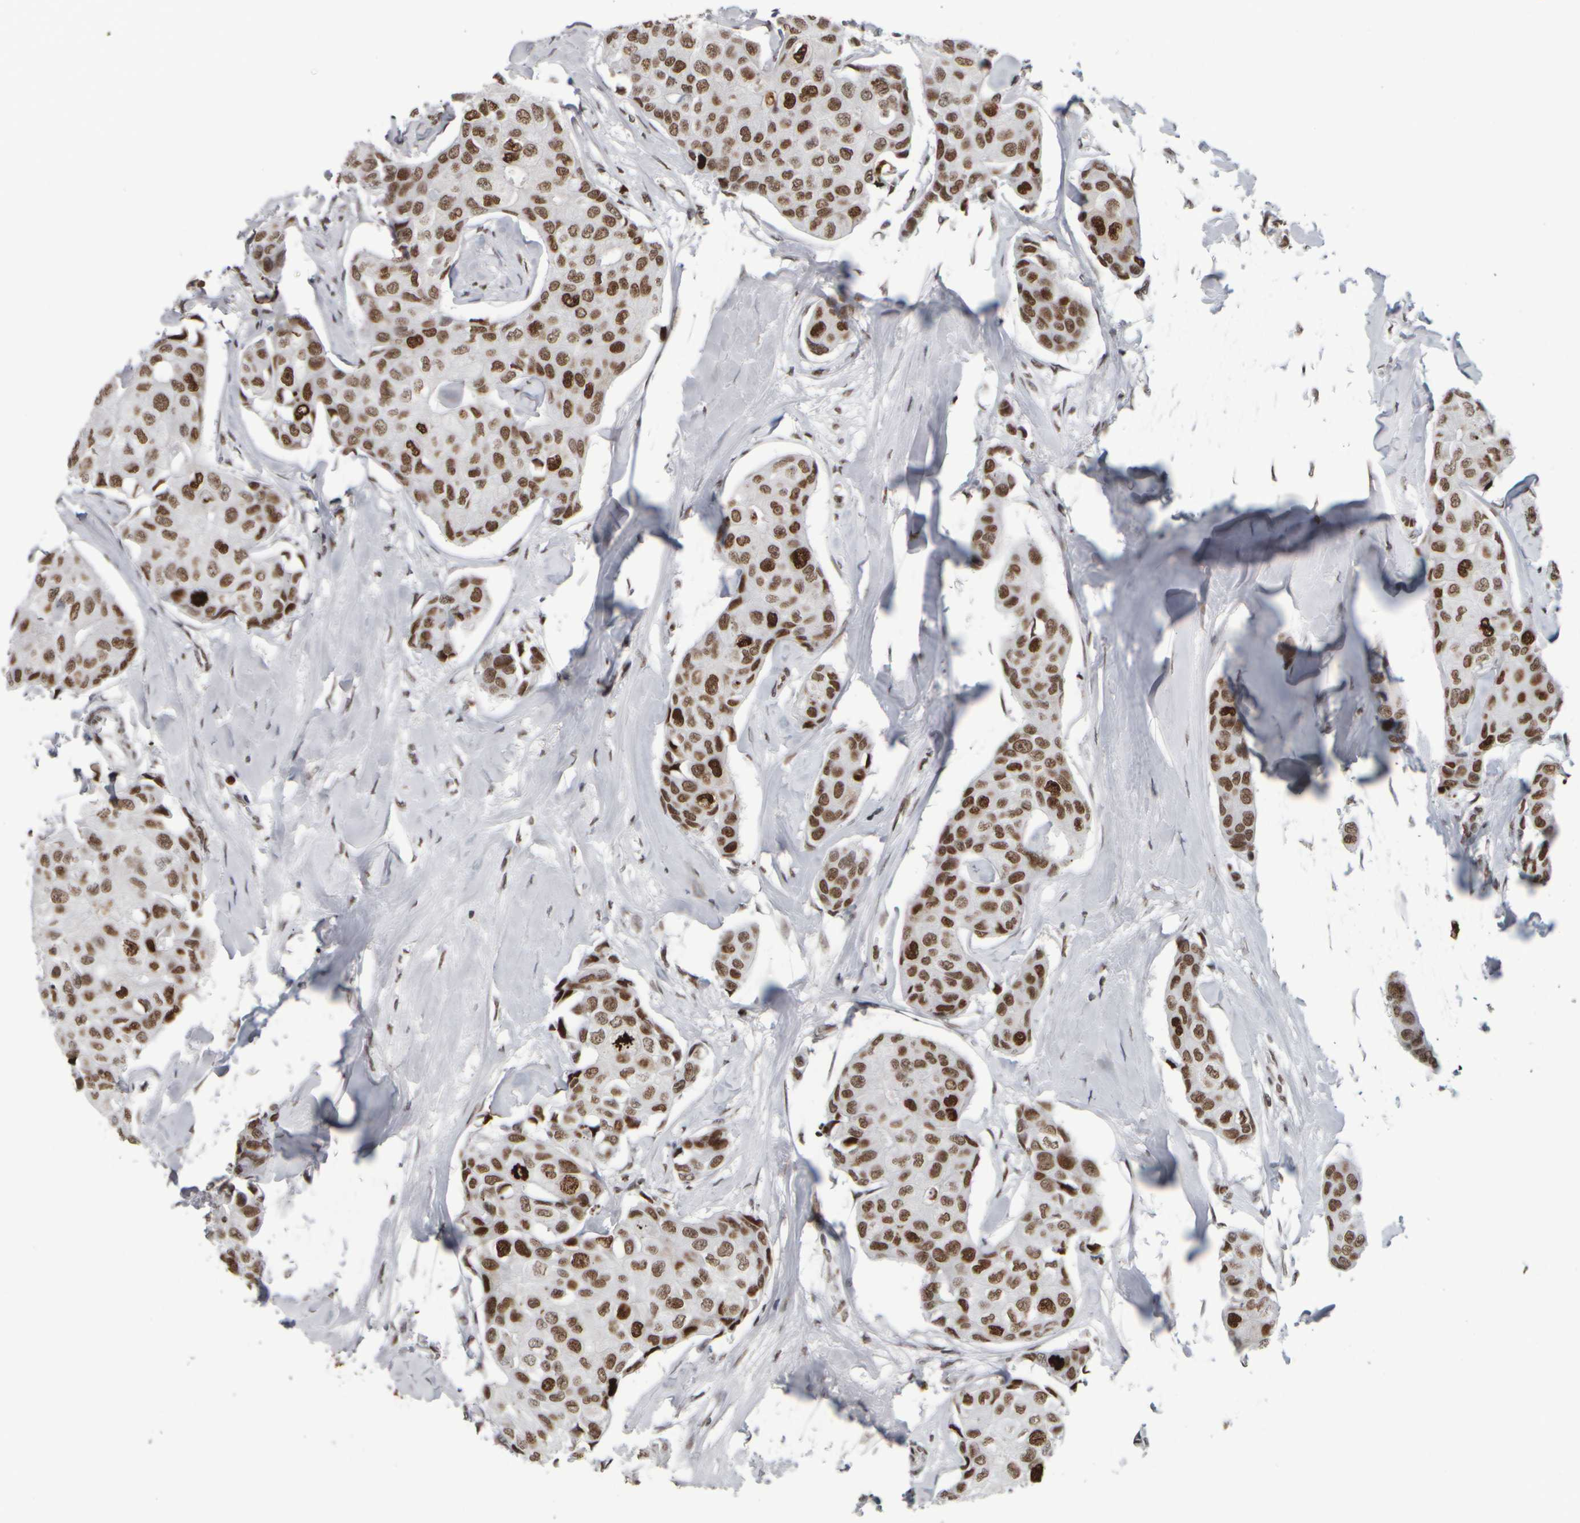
{"staining": {"intensity": "moderate", "quantity": ">75%", "location": "nuclear"}, "tissue": "breast cancer", "cell_type": "Tumor cells", "image_type": "cancer", "snomed": [{"axis": "morphology", "description": "Duct carcinoma"}, {"axis": "topography", "description": "Breast"}], "caption": "Moderate nuclear protein staining is identified in about >75% of tumor cells in breast invasive ductal carcinoma. (IHC, brightfield microscopy, high magnification).", "gene": "TOP2B", "patient": {"sex": "female", "age": 80}}